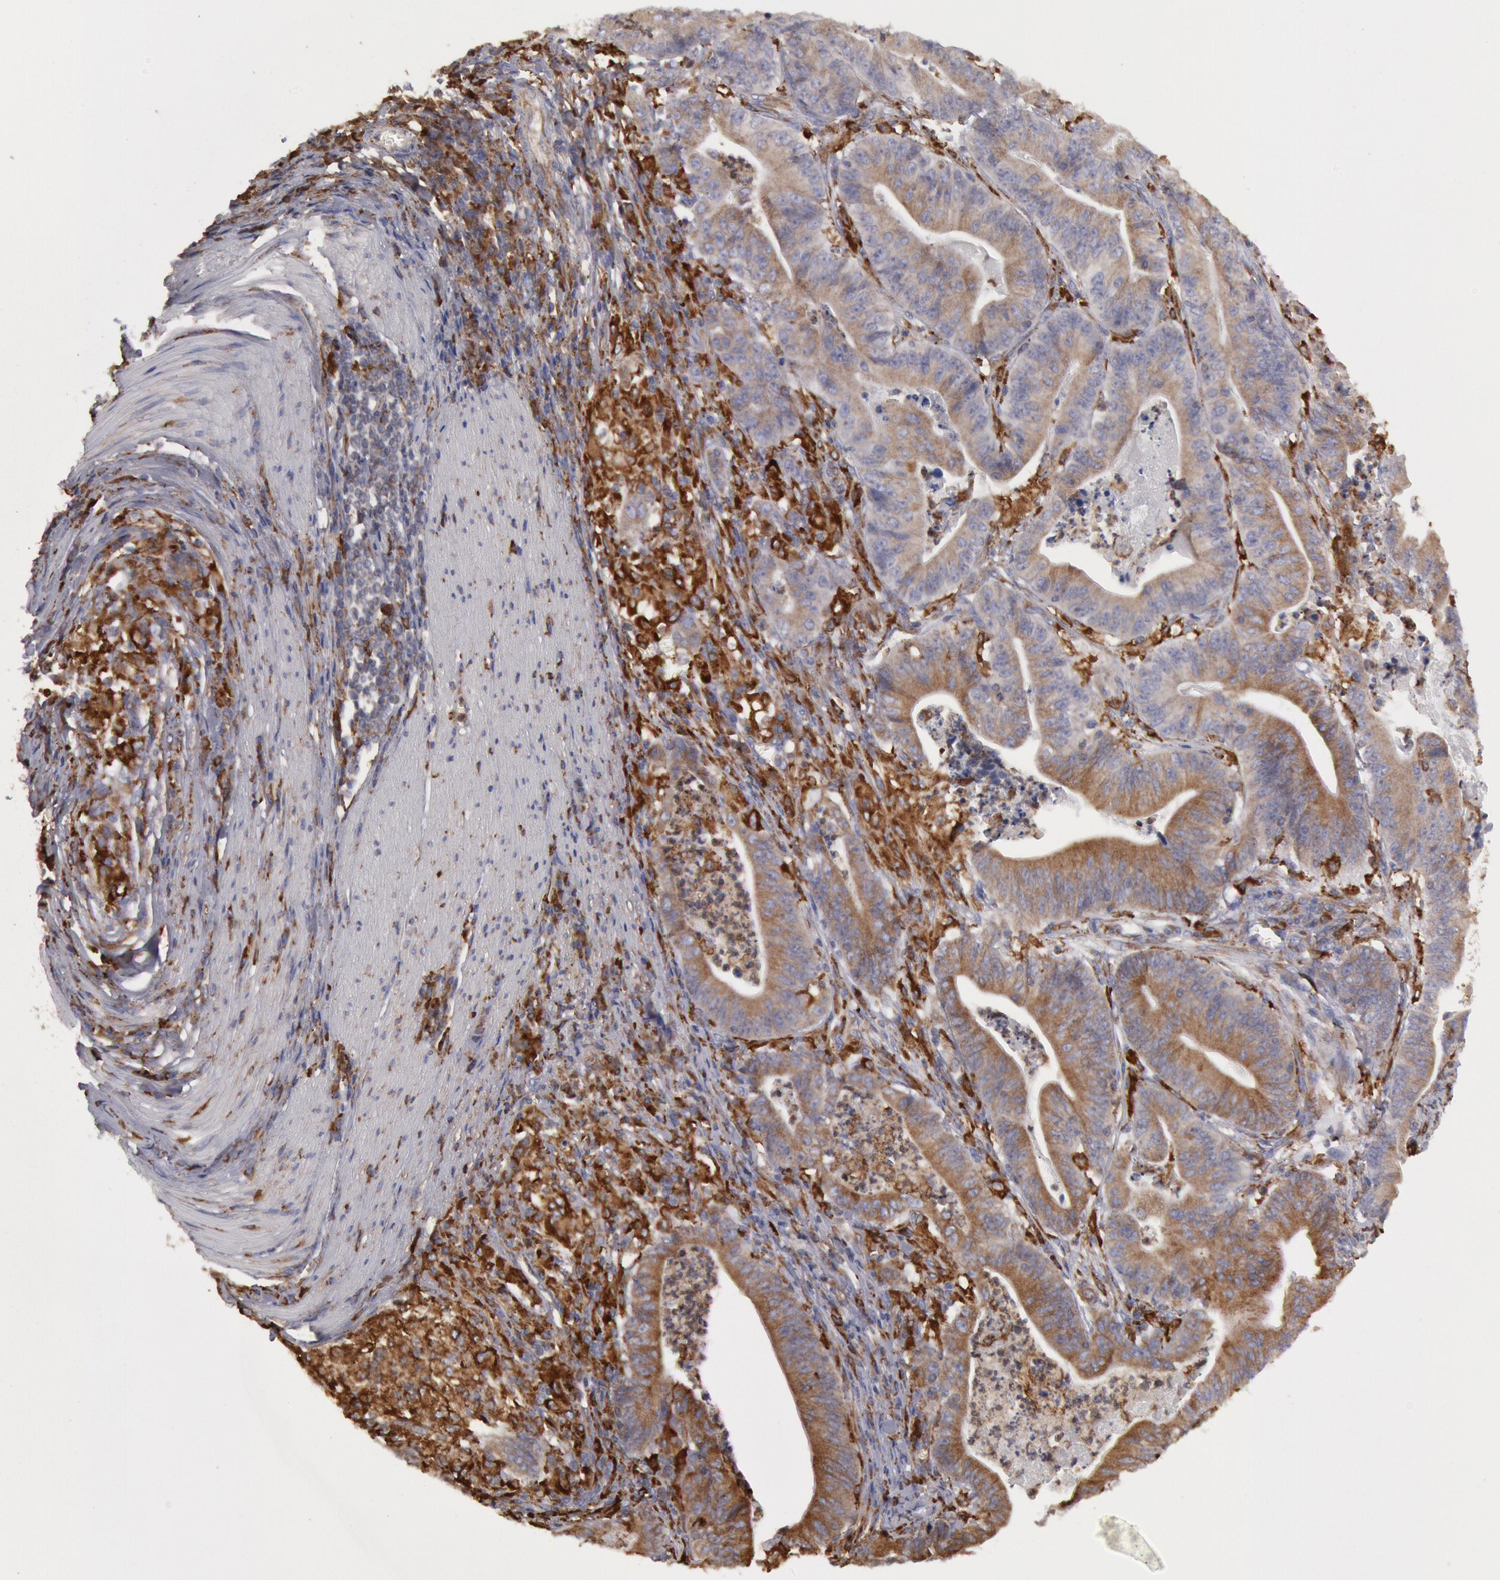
{"staining": {"intensity": "moderate", "quantity": ">75%", "location": "cytoplasmic/membranous"}, "tissue": "stomach cancer", "cell_type": "Tumor cells", "image_type": "cancer", "snomed": [{"axis": "morphology", "description": "Adenocarcinoma, NOS"}, {"axis": "topography", "description": "Stomach, lower"}], "caption": "Moderate cytoplasmic/membranous staining for a protein is present in about >75% of tumor cells of stomach cancer using immunohistochemistry.", "gene": "ERP44", "patient": {"sex": "female", "age": 86}}